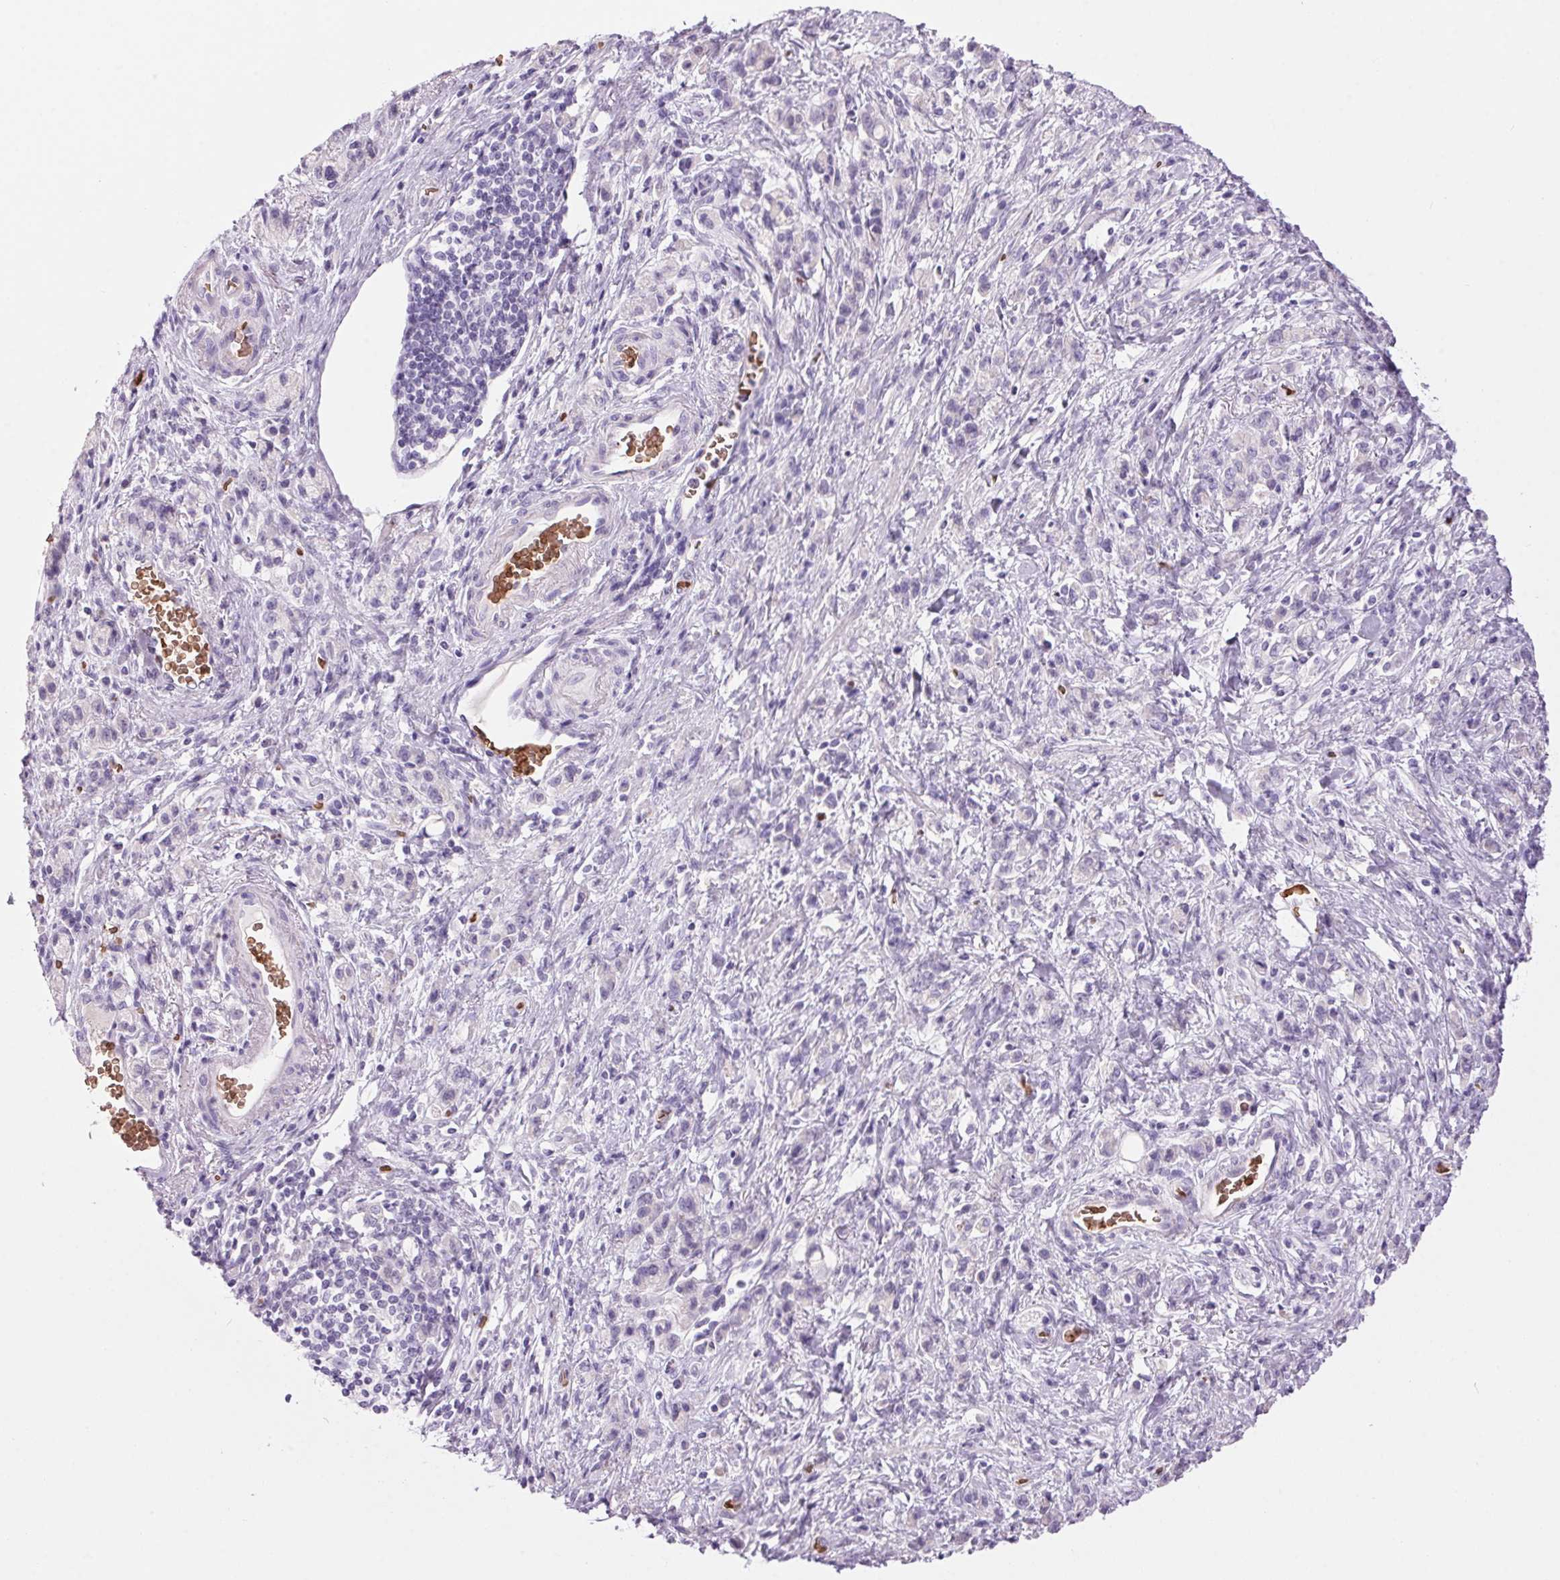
{"staining": {"intensity": "negative", "quantity": "none", "location": "none"}, "tissue": "stomach cancer", "cell_type": "Tumor cells", "image_type": "cancer", "snomed": [{"axis": "morphology", "description": "Adenocarcinoma, NOS"}, {"axis": "topography", "description": "Stomach"}], "caption": "DAB immunohistochemical staining of human stomach cancer (adenocarcinoma) reveals no significant positivity in tumor cells. Brightfield microscopy of immunohistochemistry stained with DAB (brown) and hematoxylin (blue), captured at high magnification.", "gene": "HBQ1", "patient": {"sex": "male", "age": 77}}